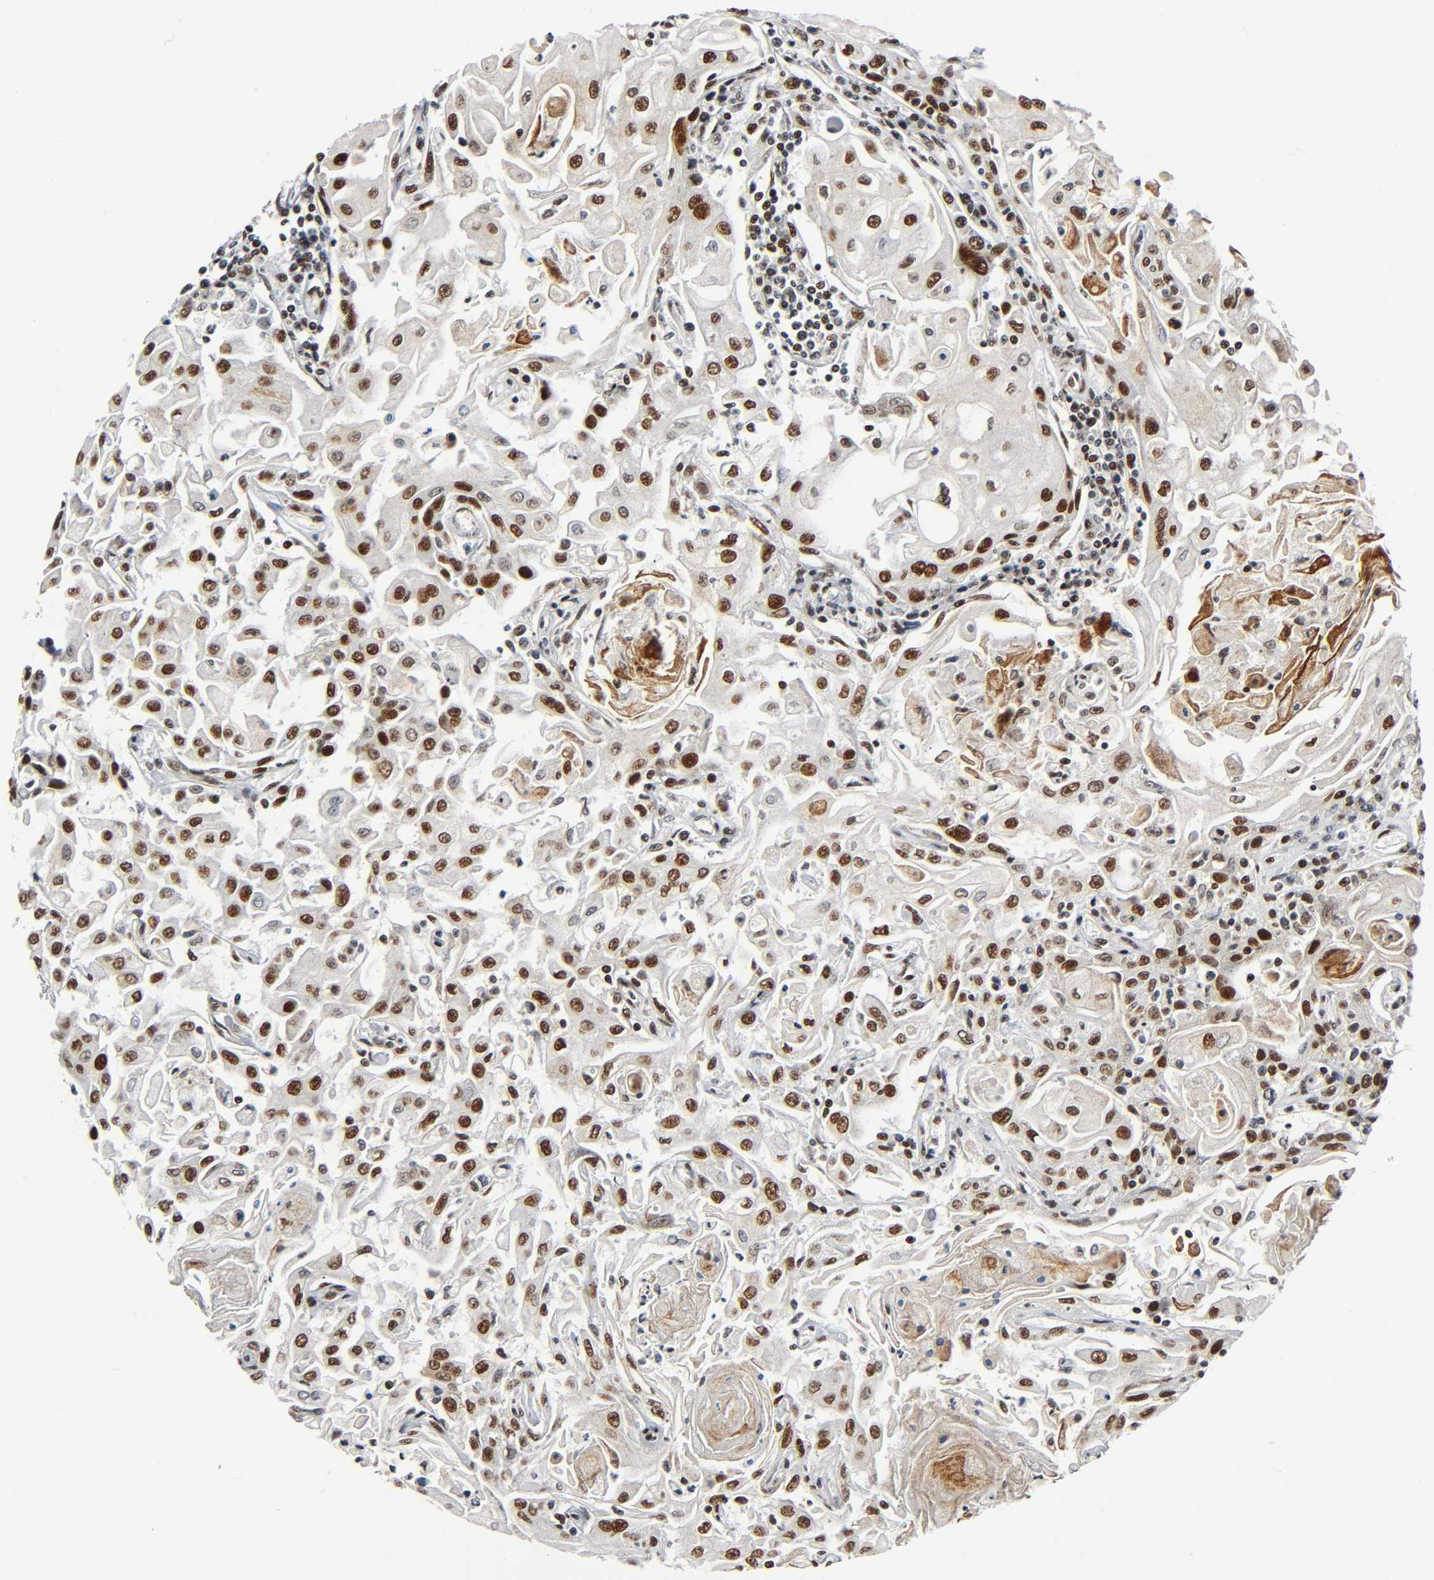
{"staining": {"intensity": "strong", "quantity": ">75%", "location": "nuclear"}, "tissue": "head and neck cancer", "cell_type": "Tumor cells", "image_type": "cancer", "snomed": [{"axis": "morphology", "description": "Squamous cell carcinoma, NOS"}, {"axis": "topography", "description": "Oral tissue"}, {"axis": "topography", "description": "Head-Neck"}], "caption": "Immunohistochemical staining of head and neck cancer demonstrates strong nuclear protein positivity in approximately >75% of tumor cells.", "gene": "CDK9", "patient": {"sex": "female", "age": 76}}